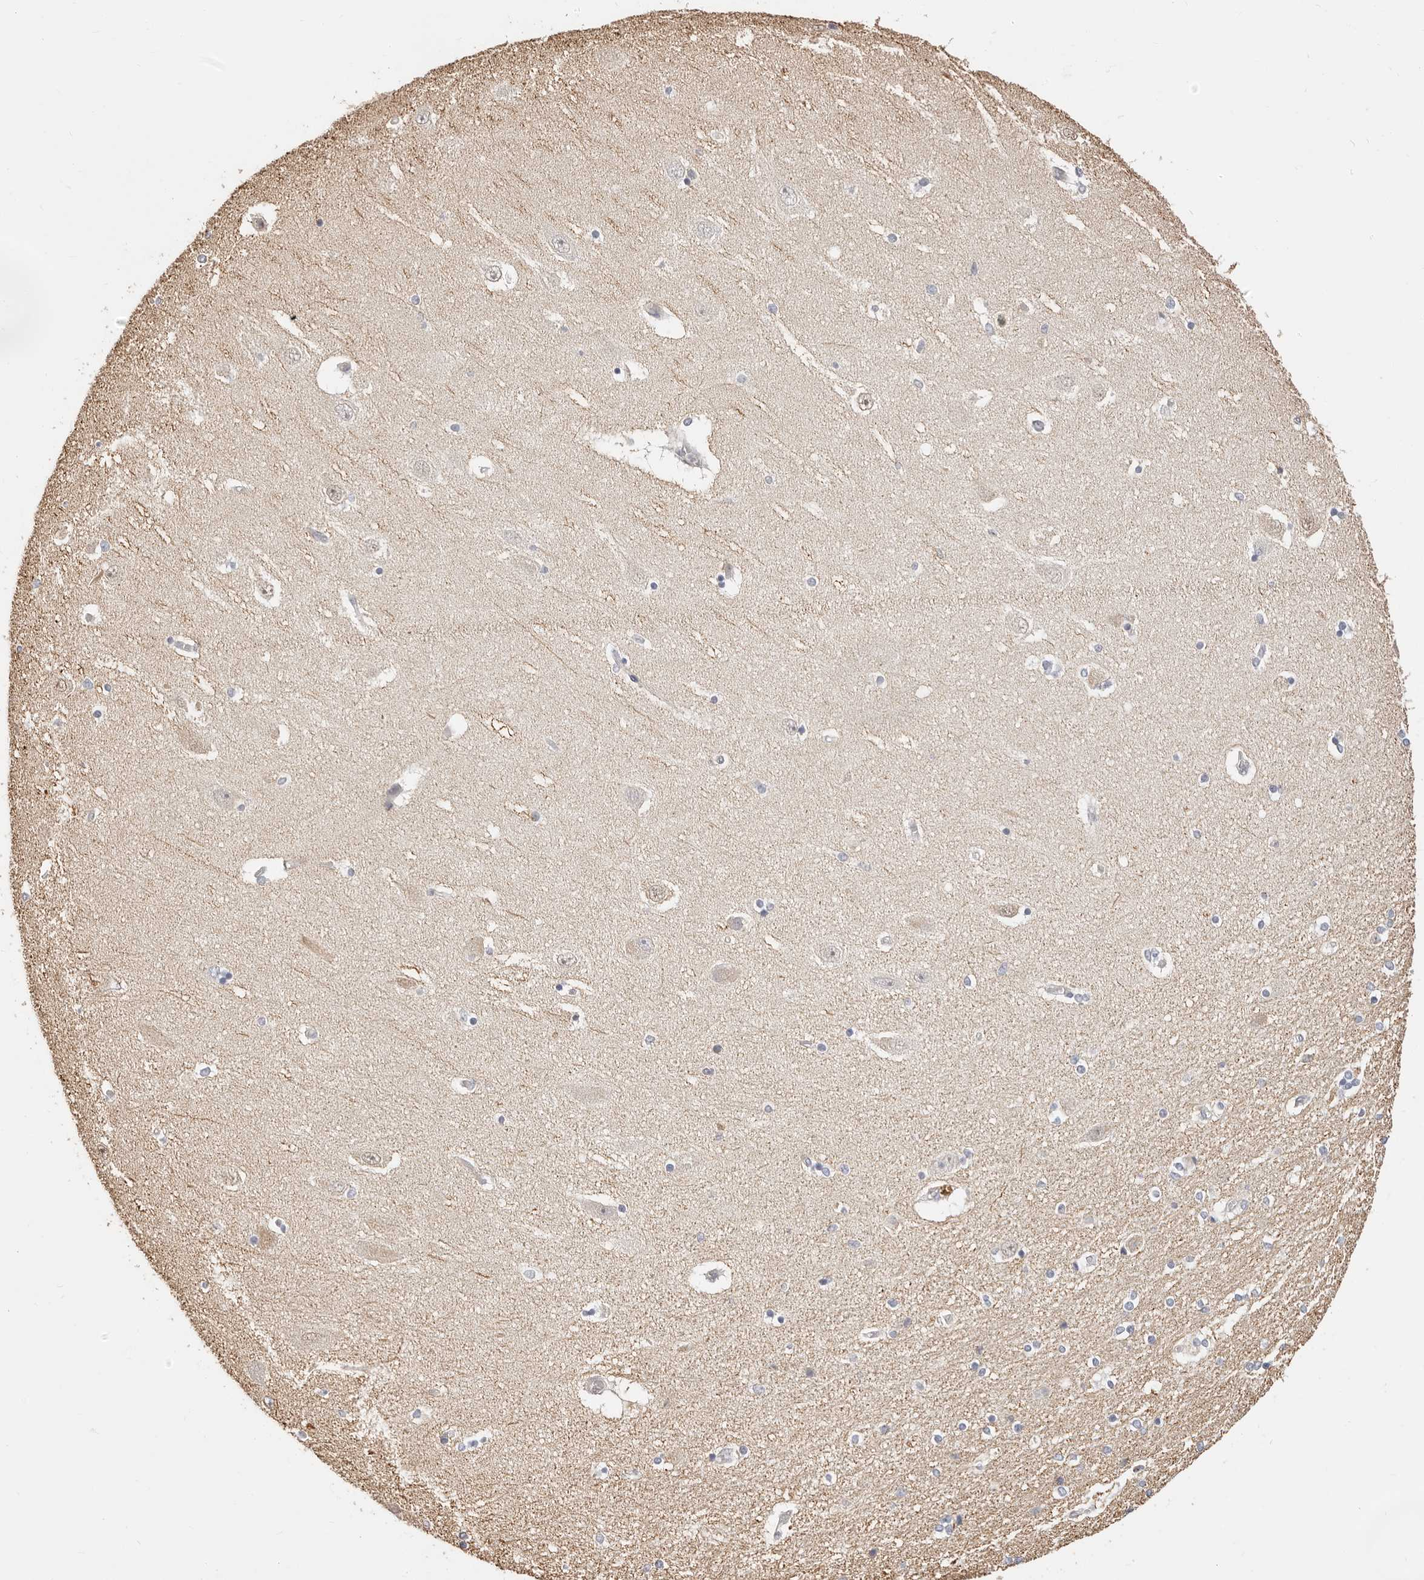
{"staining": {"intensity": "negative", "quantity": "none", "location": "none"}, "tissue": "hippocampus", "cell_type": "Glial cells", "image_type": "normal", "snomed": [{"axis": "morphology", "description": "Normal tissue, NOS"}, {"axis": "topography", "description": "Hippocampus"}], "caption": "High power microscopy photomicrograph of an IHC image of unremarkable hippocampus, revealing no significant expression in glial cells. (DAB (3,3'-diaminobenzidine) immunohistochemistry with hematoxylin counter stain).", "gene": "DTNBP1", "patient": {"sex": "female", "age": 54}}